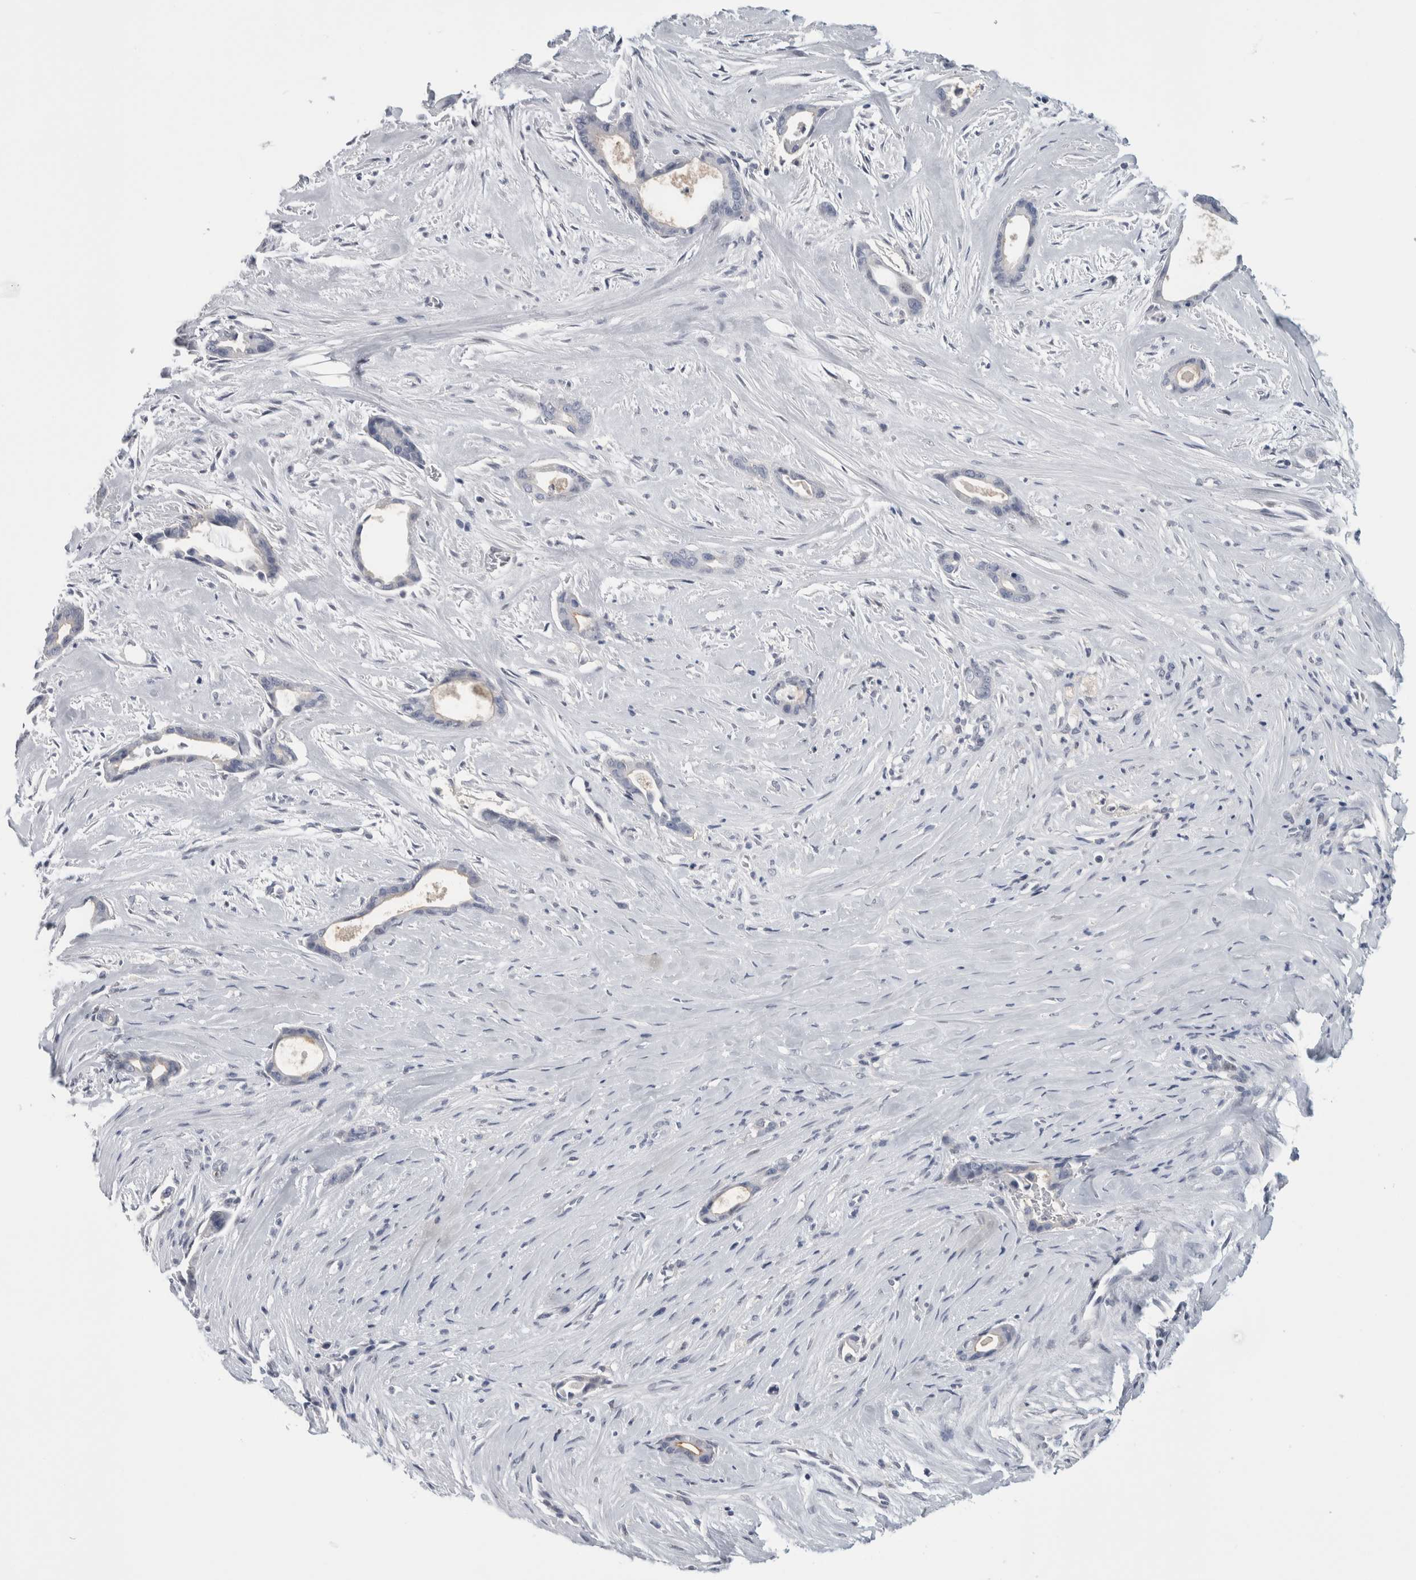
{"staining": {"intensity": "negative", "quantity": "none", "location": "none"}, "tissue": "liver cancer", "cell_type": "Tumor cells", "image_type": "cancer", "snomed": [{"axis": "morphology", "description": "Cholangiocarcinoma"}, {"axis": "topography", "description": "Liver"}], "caption": "Immunohistochemistry histopathology image of neoplastic tissue: cholangiocarcinoma (liver) stained with DAB exhibits no significant protein staining in tumor cells.", "gene": "ANKFY1", "patient": {"sex": "female", "age": 55}}